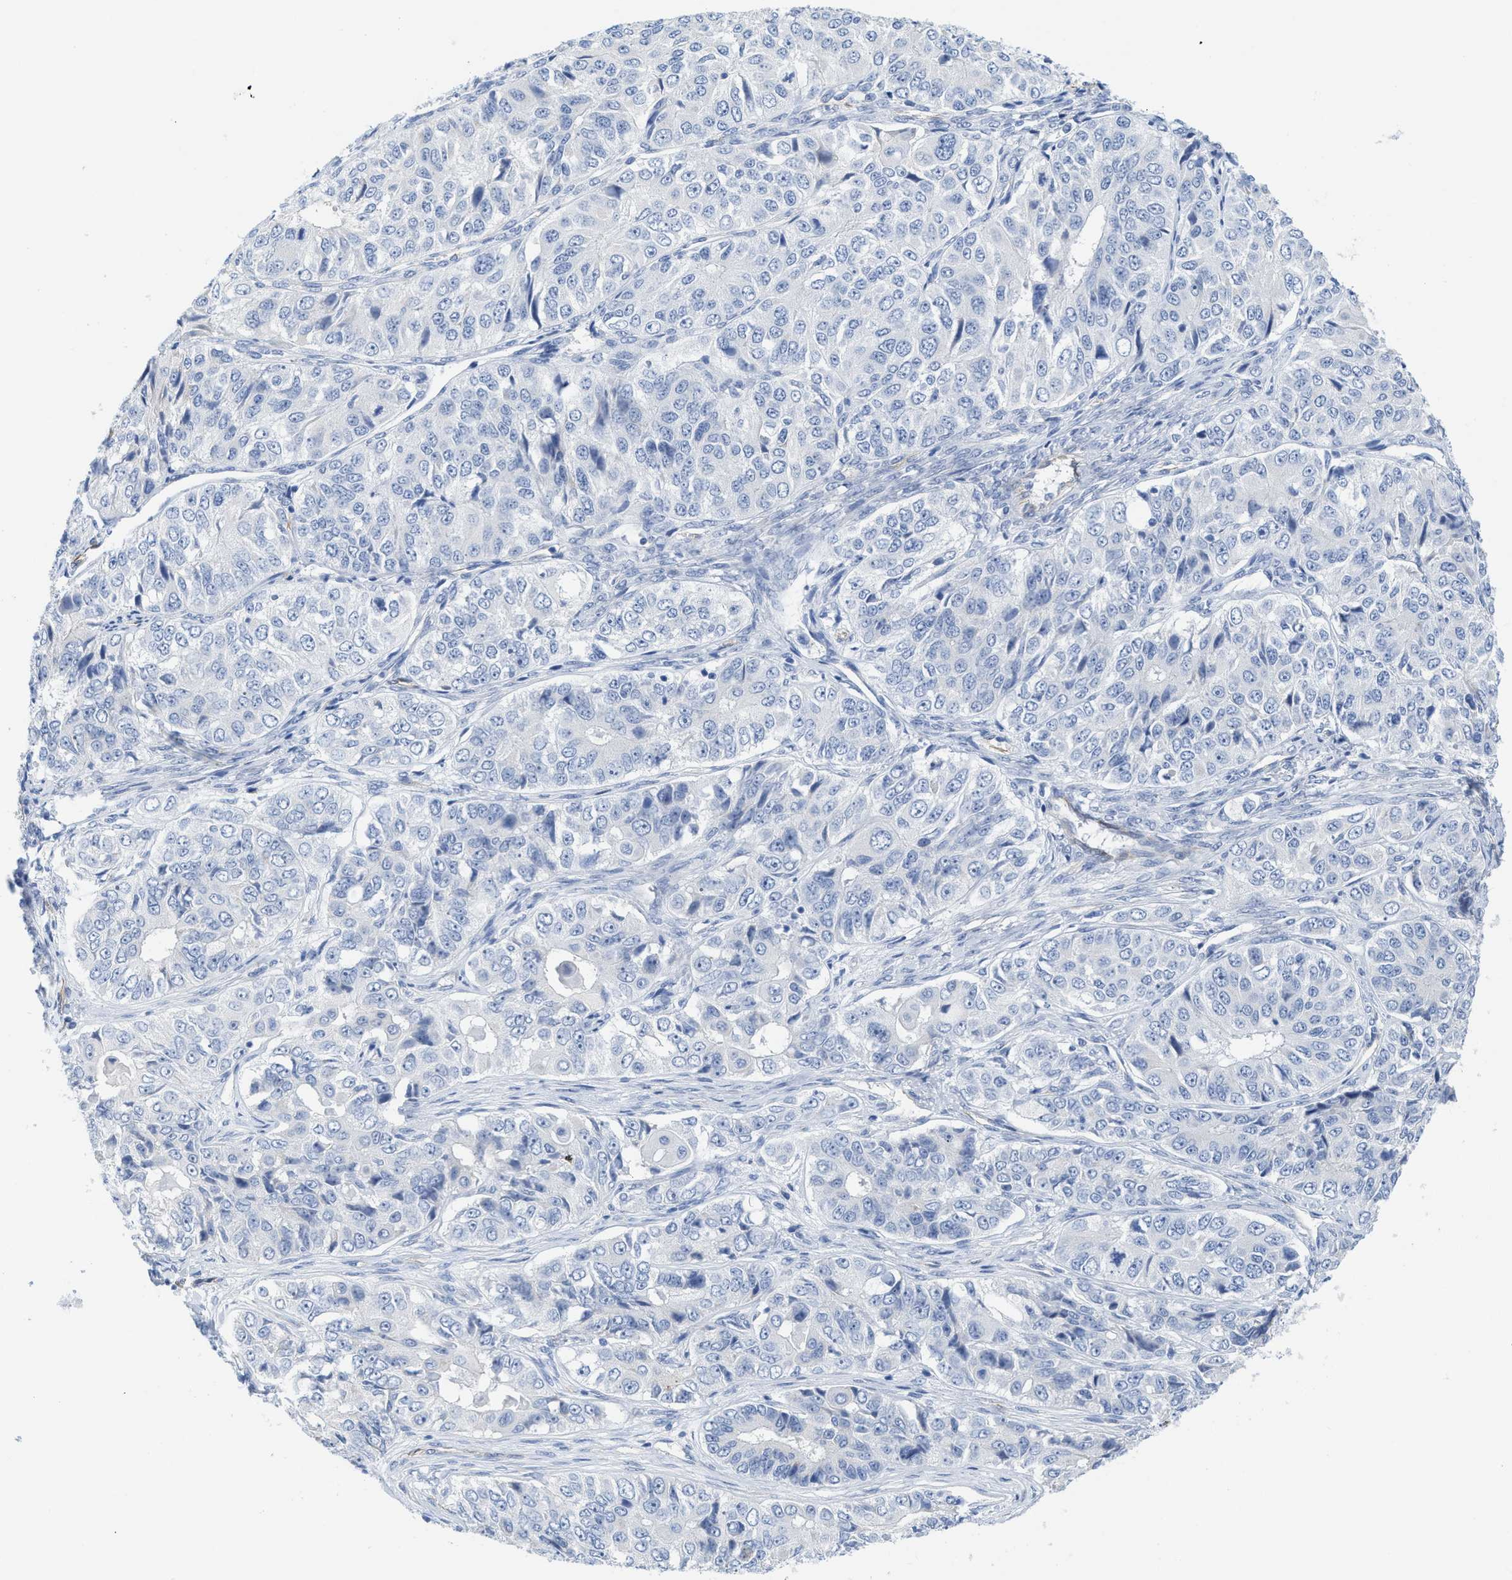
{"staining": {"intensity": "negative", "quantity": "none", "location": "none"}, "tissue": "ovarian cancer", "cell_type": "Tumor cells", "image_type": "cancer", "snomed": [{"axis": "morphology", "description": "Carcinoma, endometroid"}, {"axis": "topography", "description": "Ovary"}], "caption": "Human endometroid carcinoma (ovarian) stained for a protein using IHC exhibits no positivity in tumor cells.", "gene": "TUB", "patient": {"sex": "female", "age": 51}}